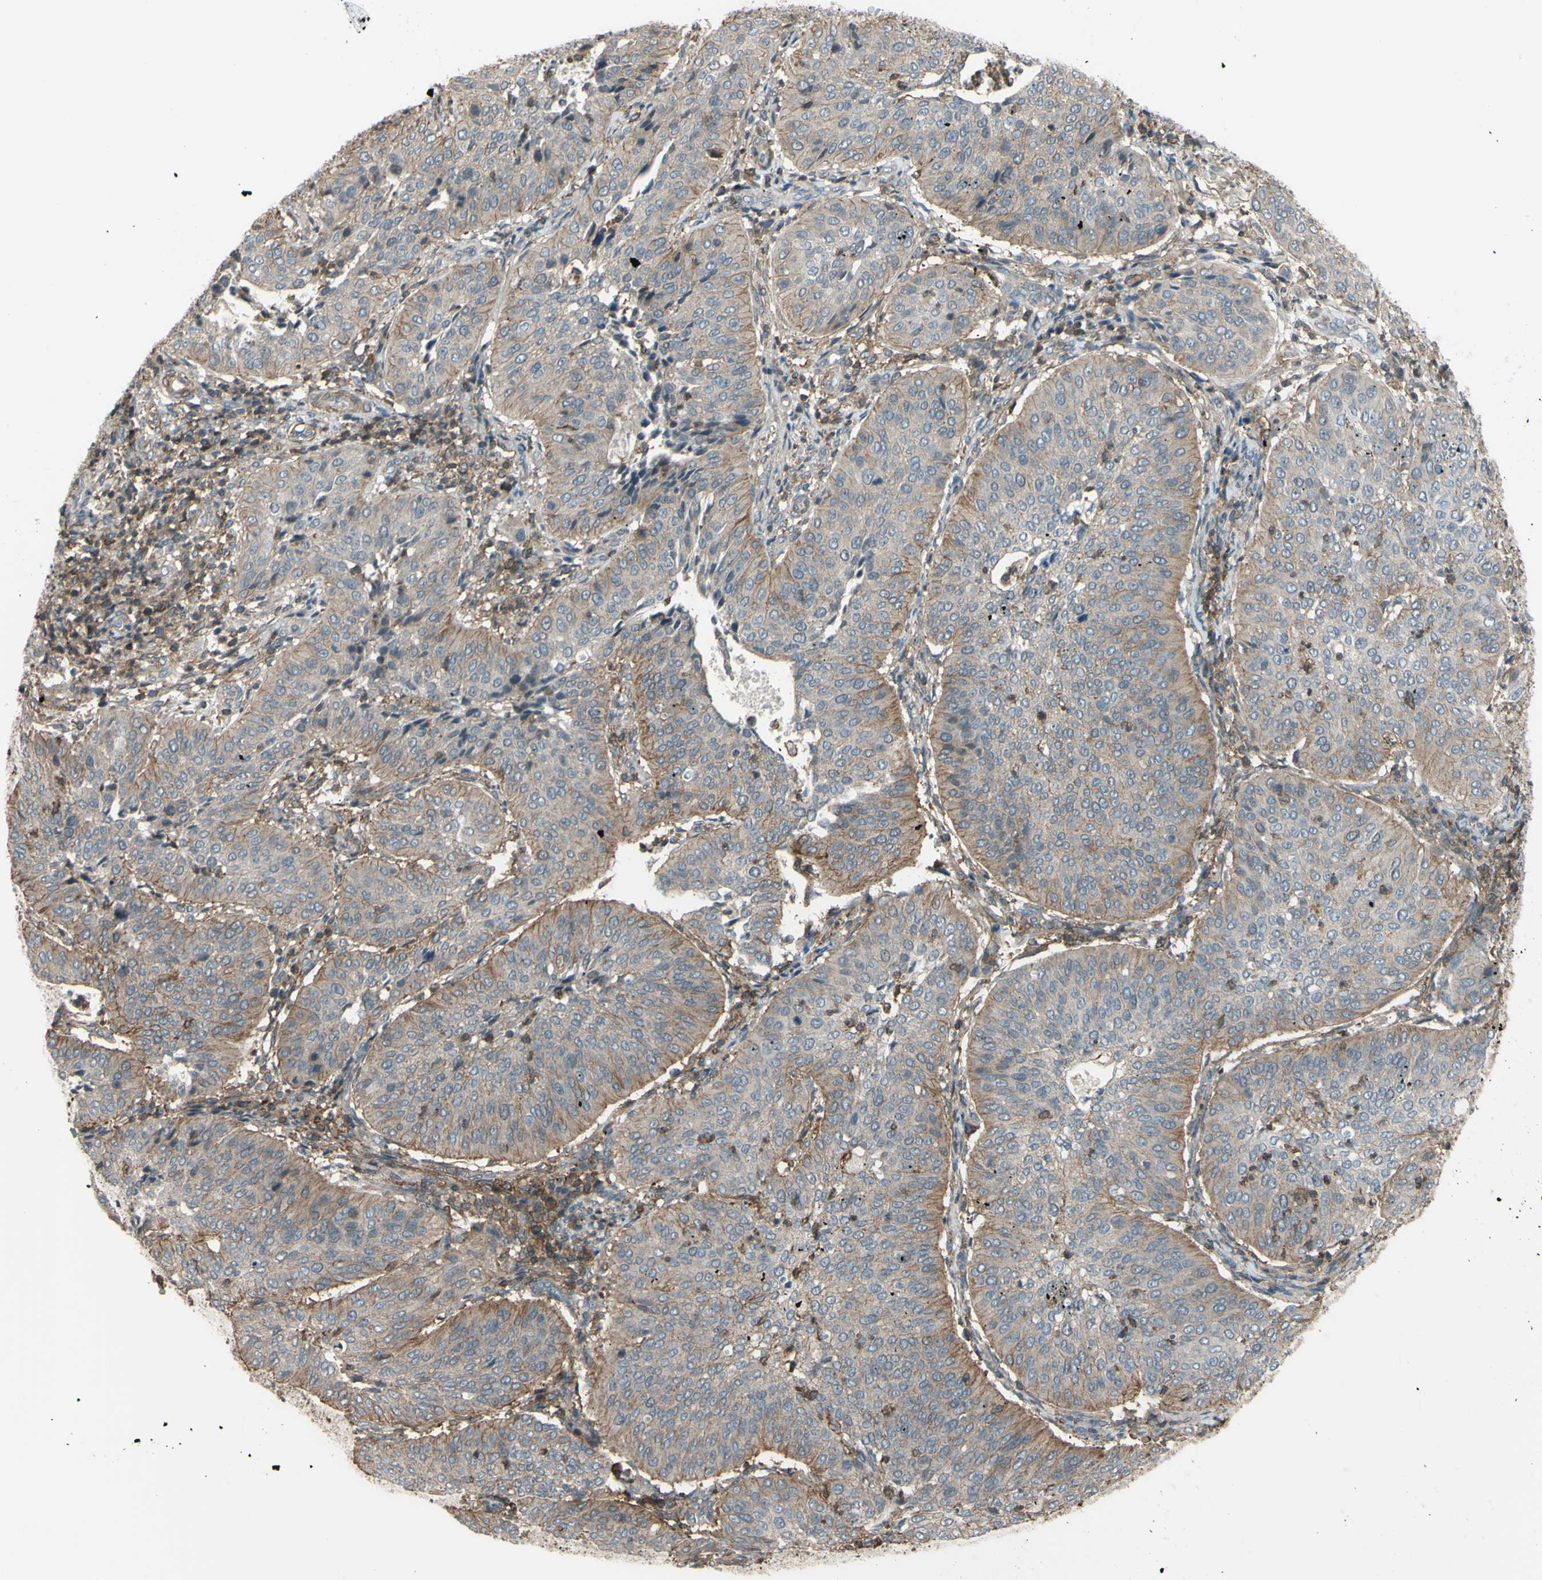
{"staining": {"intensity": "moderate", "quantity": "25%-75%", "location": "cytoplasmic/membranous"}, "tissue": "cervical cancer", "cell_type": "Tumor cells", "image_type": "cancer", "snomed": [{"axis": "morphology", "description": "Normal tissue, NOS"}, {"axis": "morphology", "description": "Squamous cell carcinoma, NOS"}, {"axis": "topography", "description": "Cervix"}], "caption": "Human cervical squamous cell carcinoma stained with a brown dye shows moderate cytoplasmic/membranous positive expression in about 25%-75% of tumor cells.", "gene": "ADD3", "patient": {"sex": "female", "age": 39}}